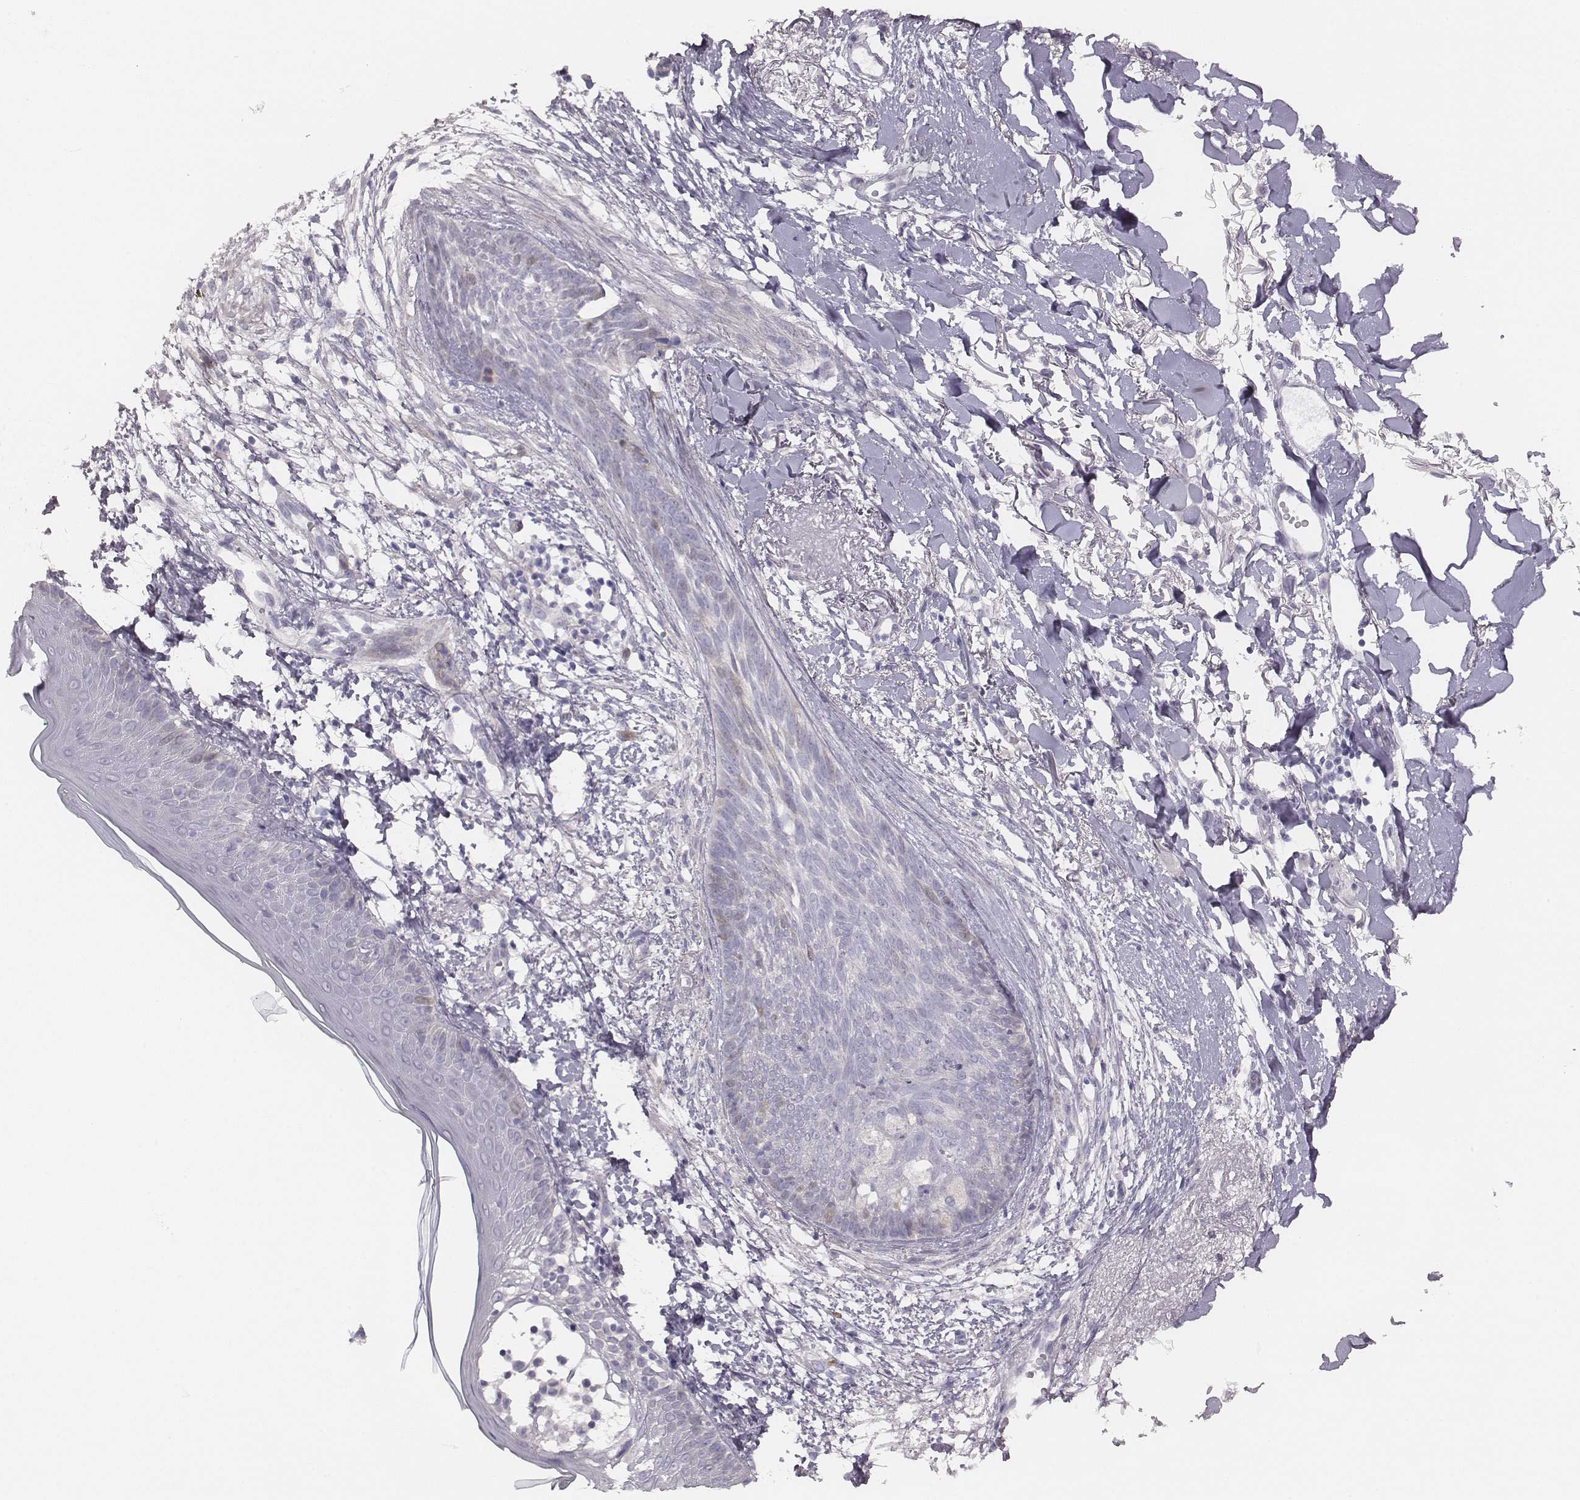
{"staining": {"intensity": "negative", "quantity": "none", "location": "none"}, "tissue": "skin cancer", "cell_type": "Tumor cells", "image_type": "cancer", "snomed": [{"axis": "morphology", "description": "Normal tissue, NOS"}, {"axis": "morphology", "description": "Basal cell carcinoma"}, {"axis": "topography", "description": "Skin"}], "caption": "Basal cell carcinoma (skin) was stained to show a protein in brown. There is no significant staining in tumor cells.", "gene": "PBK", "patient": {"sex": "male", "age": 84}}